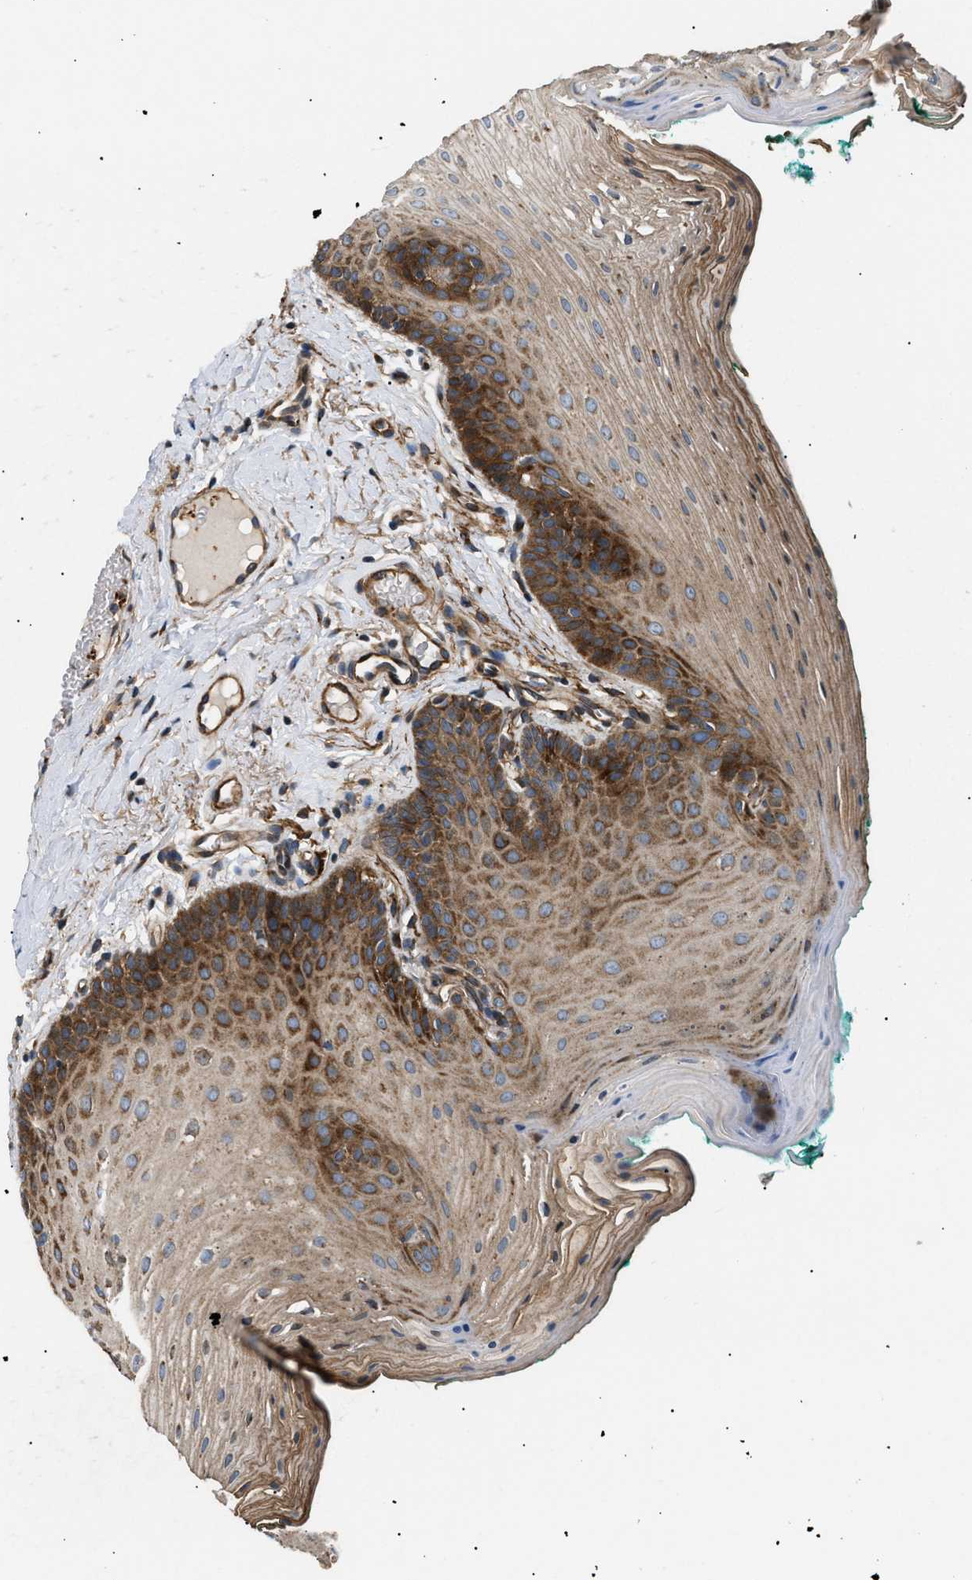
{"staining": {"intensity": "strong", "quantity": "25%-75%", "location": "cytoplasmic/membranous"}, "tissue": "oral mucosa", "cell_type": "Squamous epithelial cells", "image_type": "normal", "snomed": [{"axis": "morphology", "description": "Normal tissue, NOS"}, {"axis": "topography", "description": "Oral tissue"}], "caption": "There is high levels of strong cytoplasmic/membranous expression in squamous epithelial cells of benign oral mucosa, as demonstrated by immunohistochemical staining (brown color).", "gene": "LYSMD3", "patient": {"sex": "male", "age": 58}}